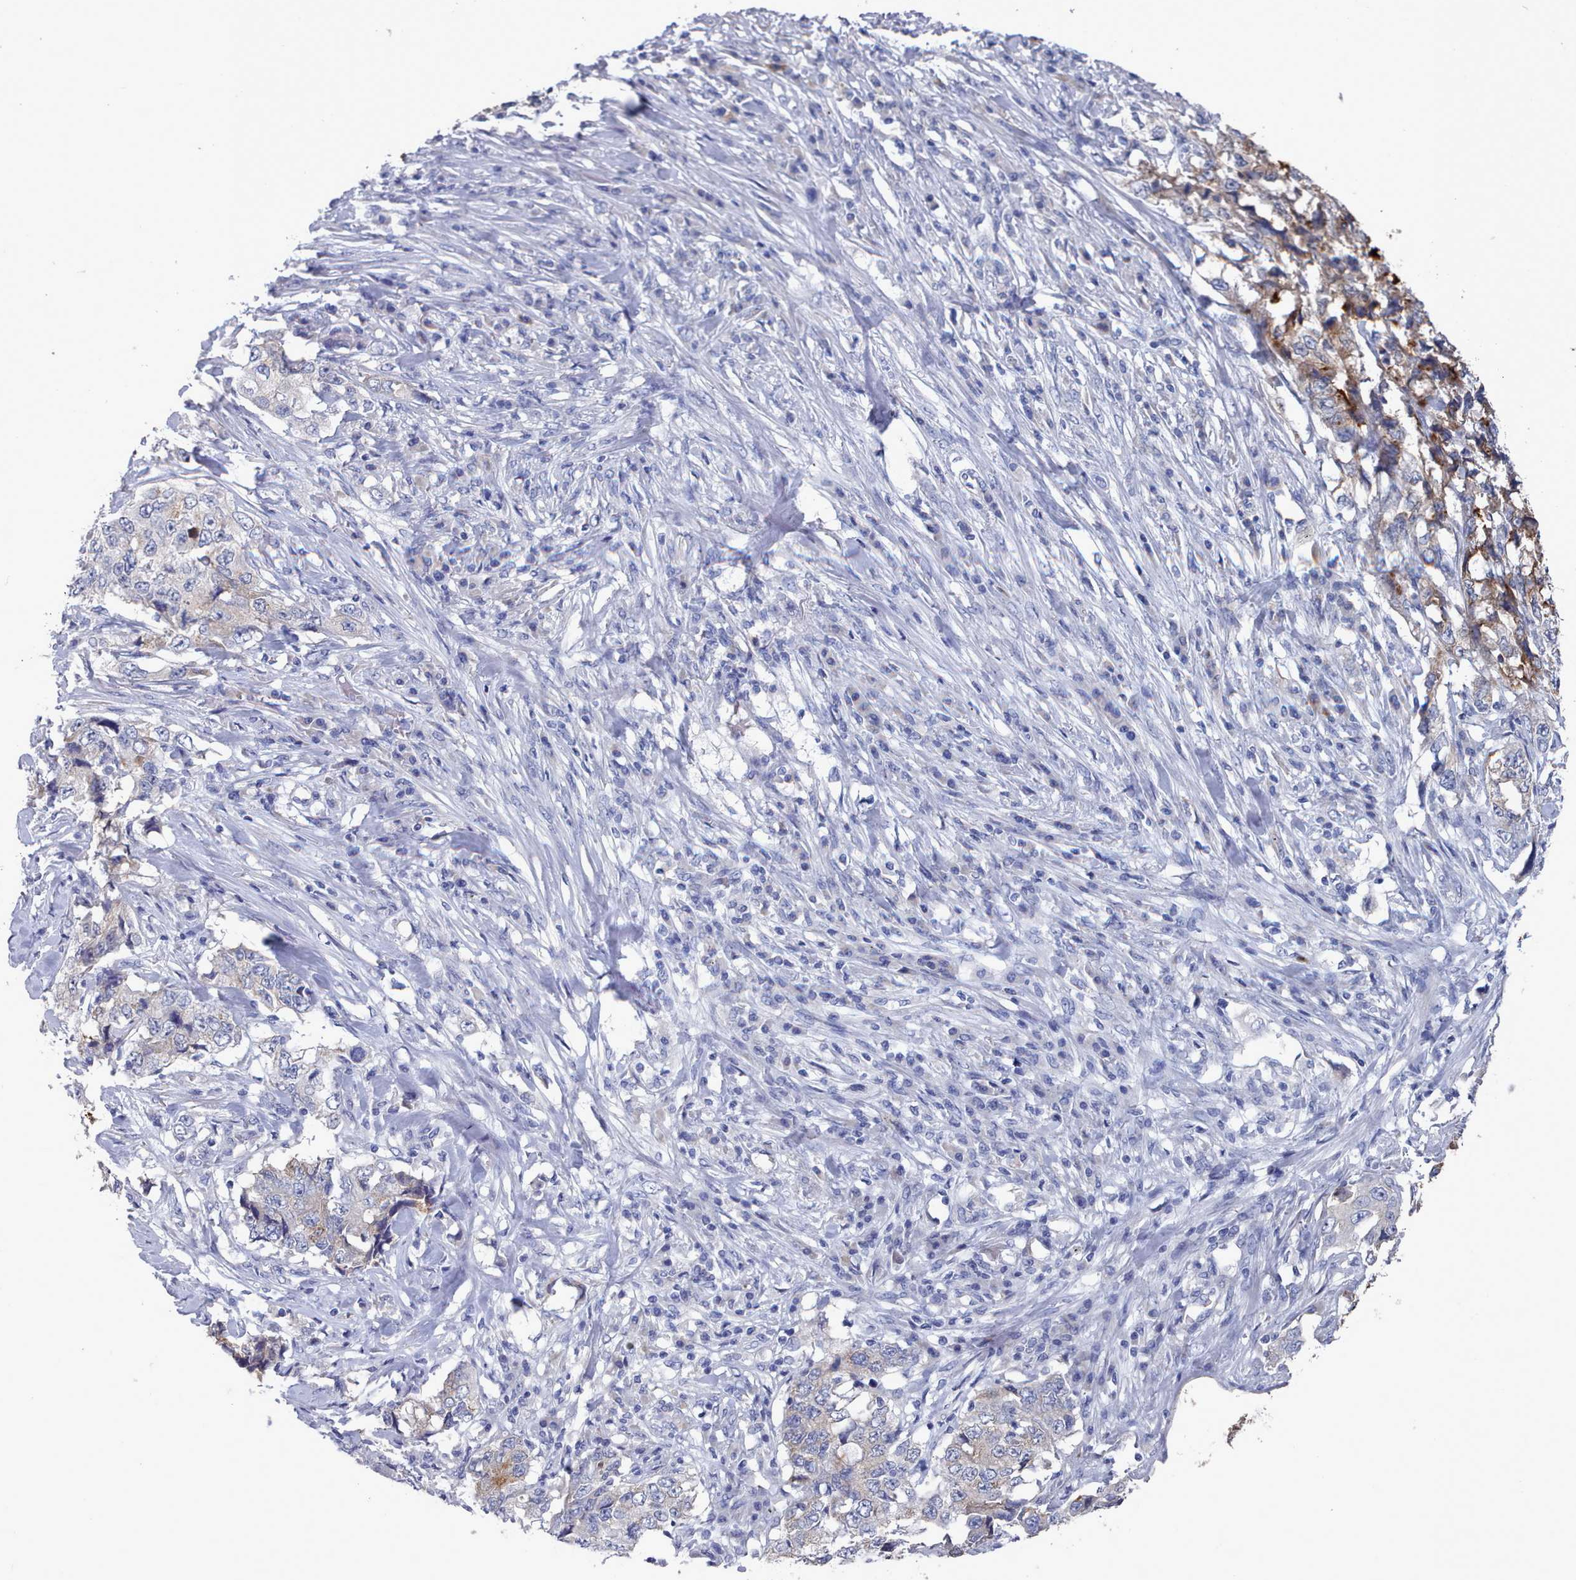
{"staining": {"intensity": "moderate", "quantity": "<25%", "location": "cytoplasmic/membranous"}, "tissue": "lung cancer", "cell_type": "Tumor cells", "image_type": "cancer", "snomed": [{"axis": "morphology", "description": "Adenocarcinoma, NOS"}, {"axis": "topography", "description": "Lung"}], "caption": "The image displays immunohistochemical staining of lung adenocarcinoma. There is moderate cytoplasmic/membranous expression is present in about <25% of tumor cells.", "gene": "ACAD11", "patient": {"sex": "female", "age": 51}}